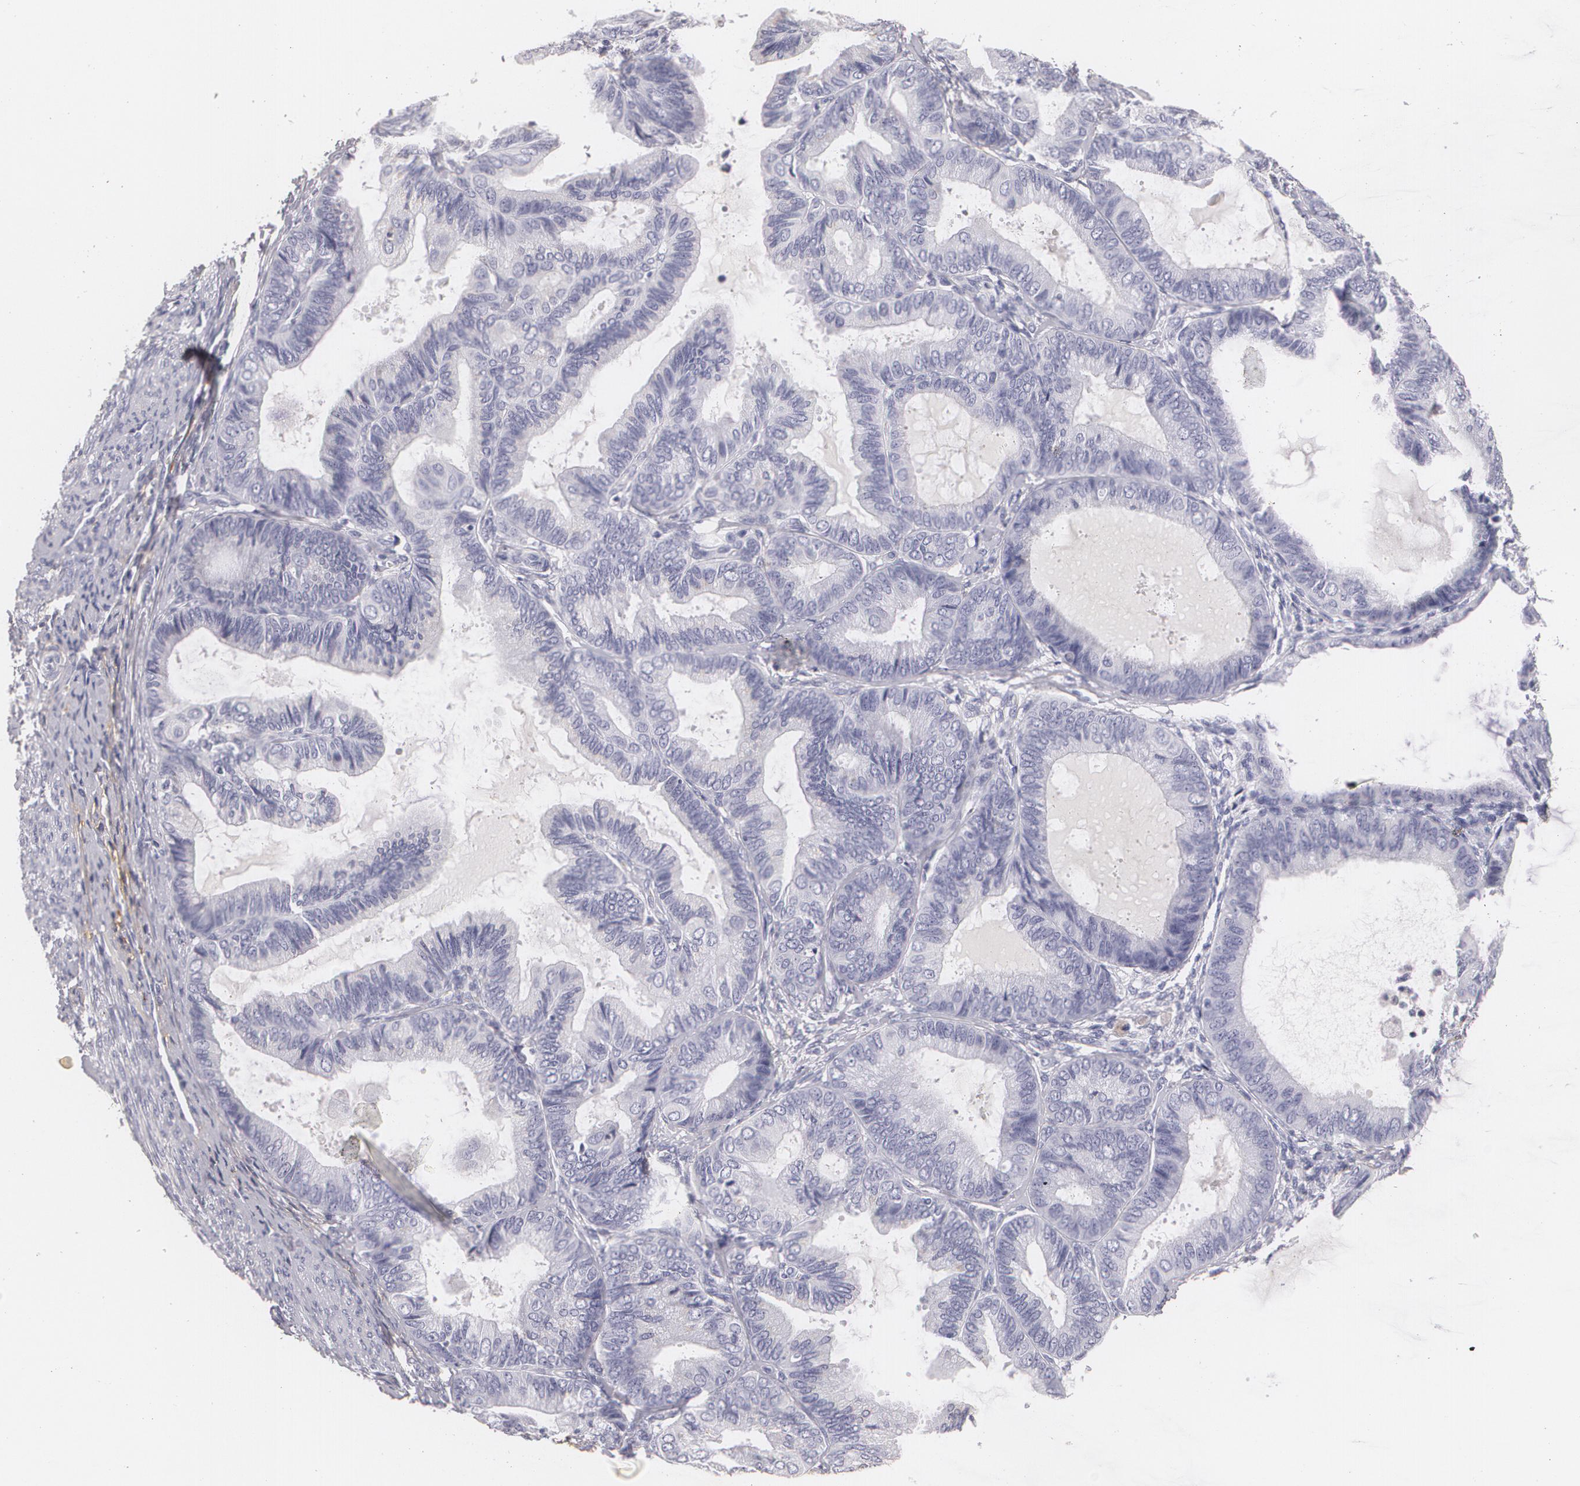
{"staining": {"intensity": "negative", "quantity": "none", "location": "none"}, "tissue": "endometrial cancer", "cell_type": "Tumor cells", "image_type": "cancer", "snomed": [{"axis": "morphology", "description": "Adenocarcinoma, NOS"}, {"axis": "topography", "description": "Endometrium"}], "caption": "Immunohistochemical staining of endometrial cancer shows no significant staining in tumor cells.", "gene": "NGFR", "patient": {"sex": "female", "age": 63}}